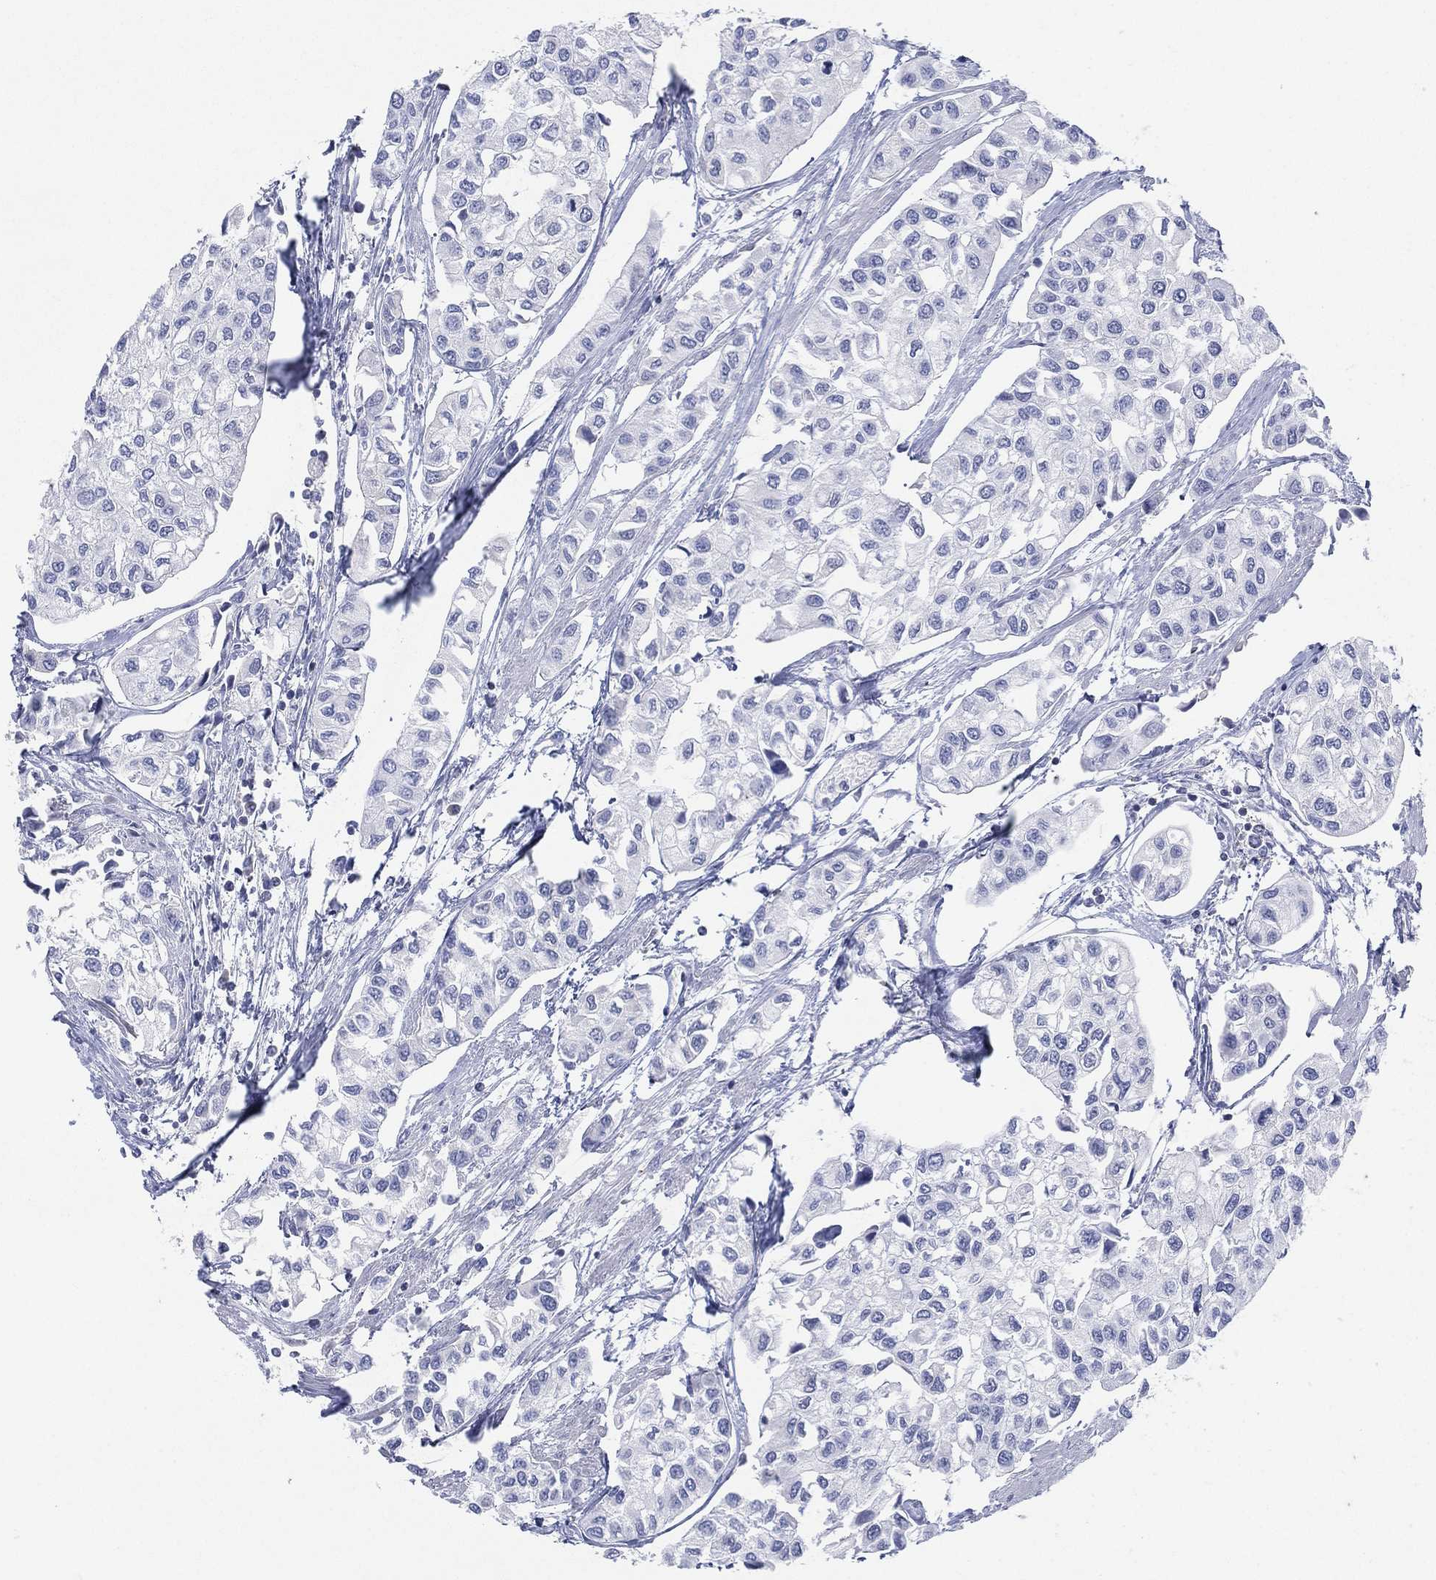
{"staining": {"intensity": "negative", "quantity": "none", "location": "none"}, "tissue": "urothelial cancer", "cell_type": "Tumor cells", "image_type": "cancer", "snomed": [{"axis": "morphology", "description": "Urothelial carcinoma, High grade"}, {"axis": "topography", "description": "Urinary bladder"}], "caption": "Tumor cells are negative for protein expression in human urothelial carcinoma (high-grade). Nuclei are stained in blue.", "gene": "SEPTIN1", "patient": {"sex": "male", "age": 73}}